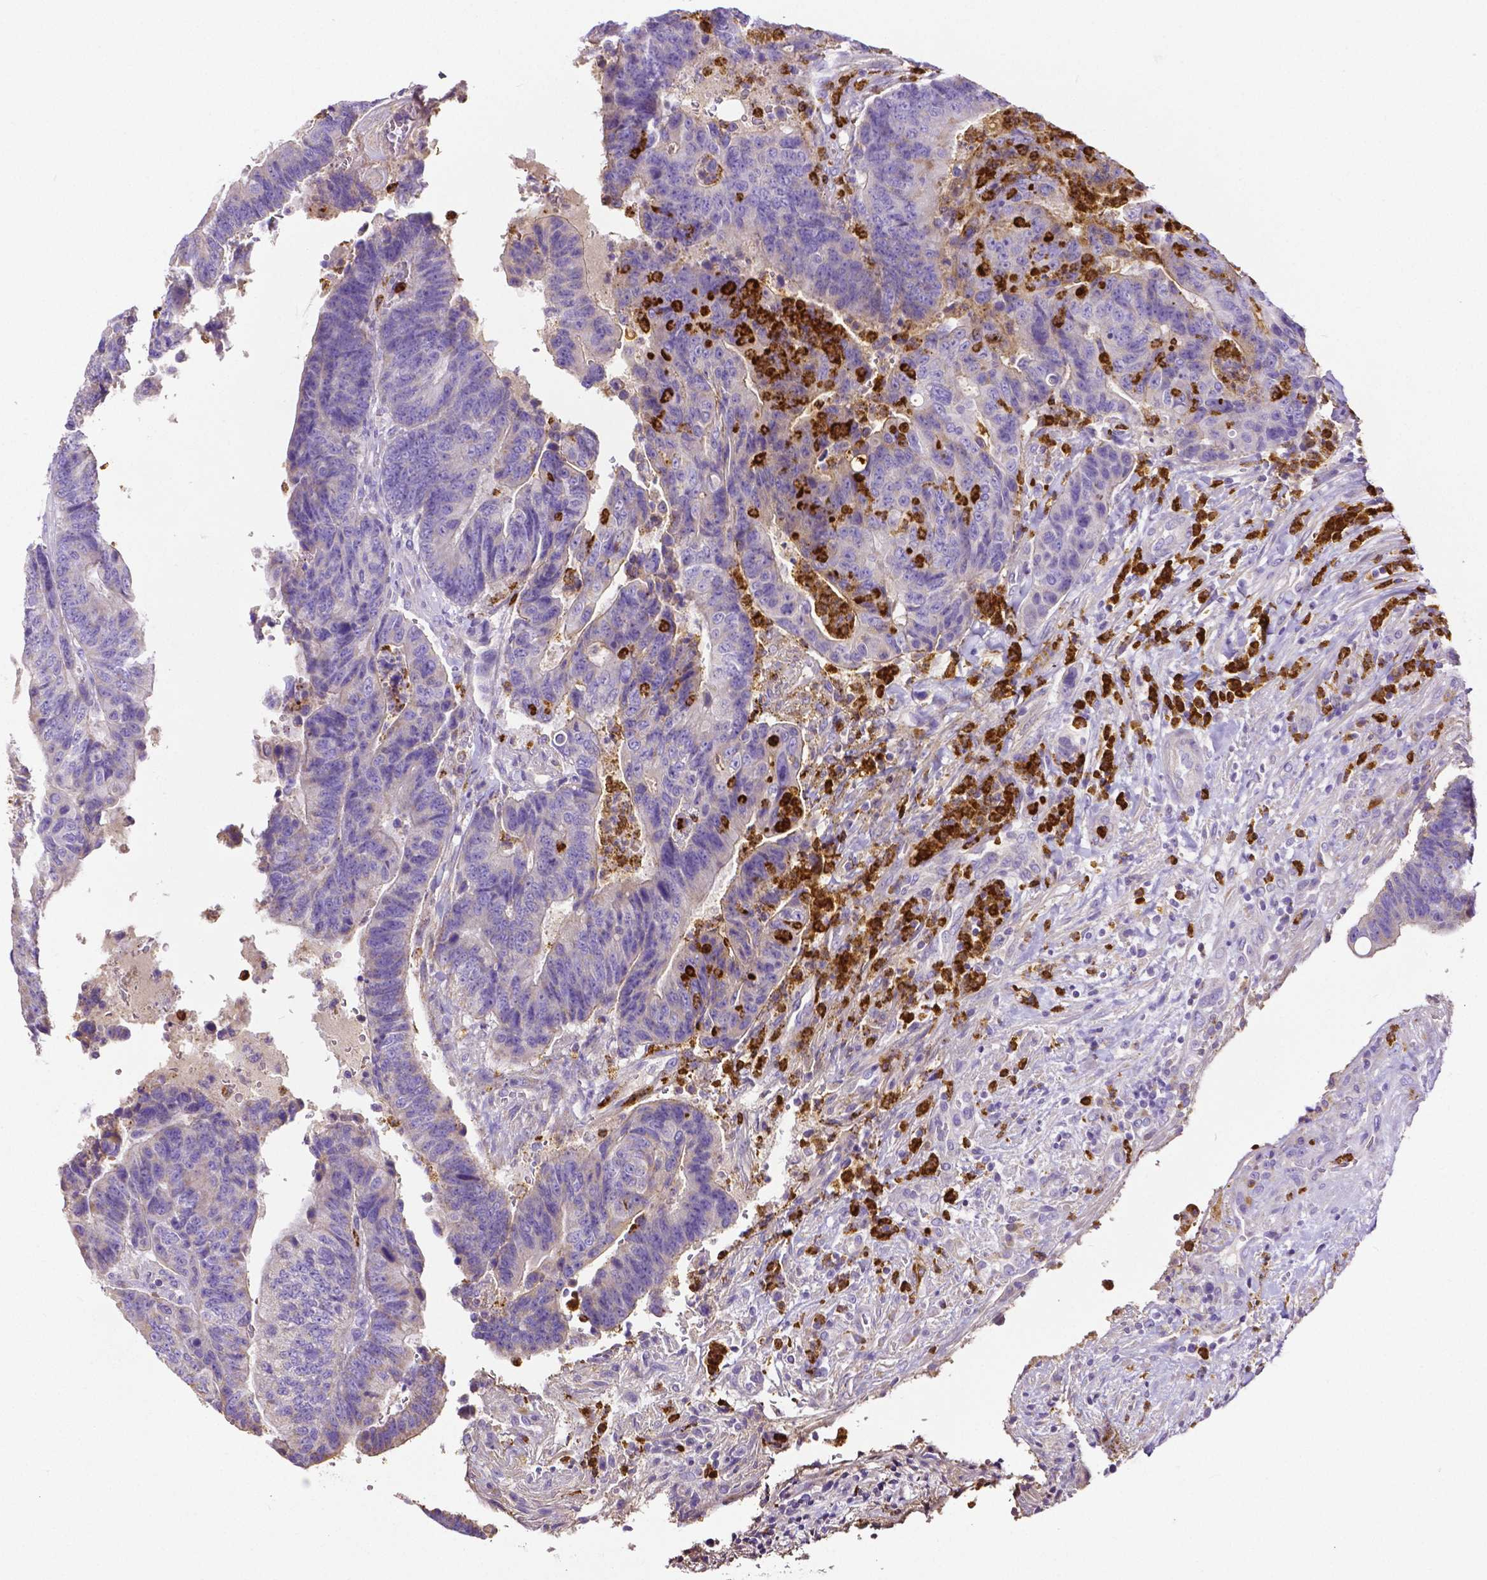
{"staining": {"intensity": "negative", "quantity": "none", "location": "none"}, "tissue": "colorectal cancer", "cell_type": "Tumor cells", "image_type": "cancer", "snomed": [{"axis": "morphology", "description": "Adenocarcinoma, NOS"}, {"axis": "topography", "description": "Colon"}], "caption": "DAB (3,3'-diaminobenzidine) immunohistochemical staining of human colorectal cancer shows no significant positivity in tumor cells.", "gene": "MMP9", "patient": {"sex": "female", "age": 48}}